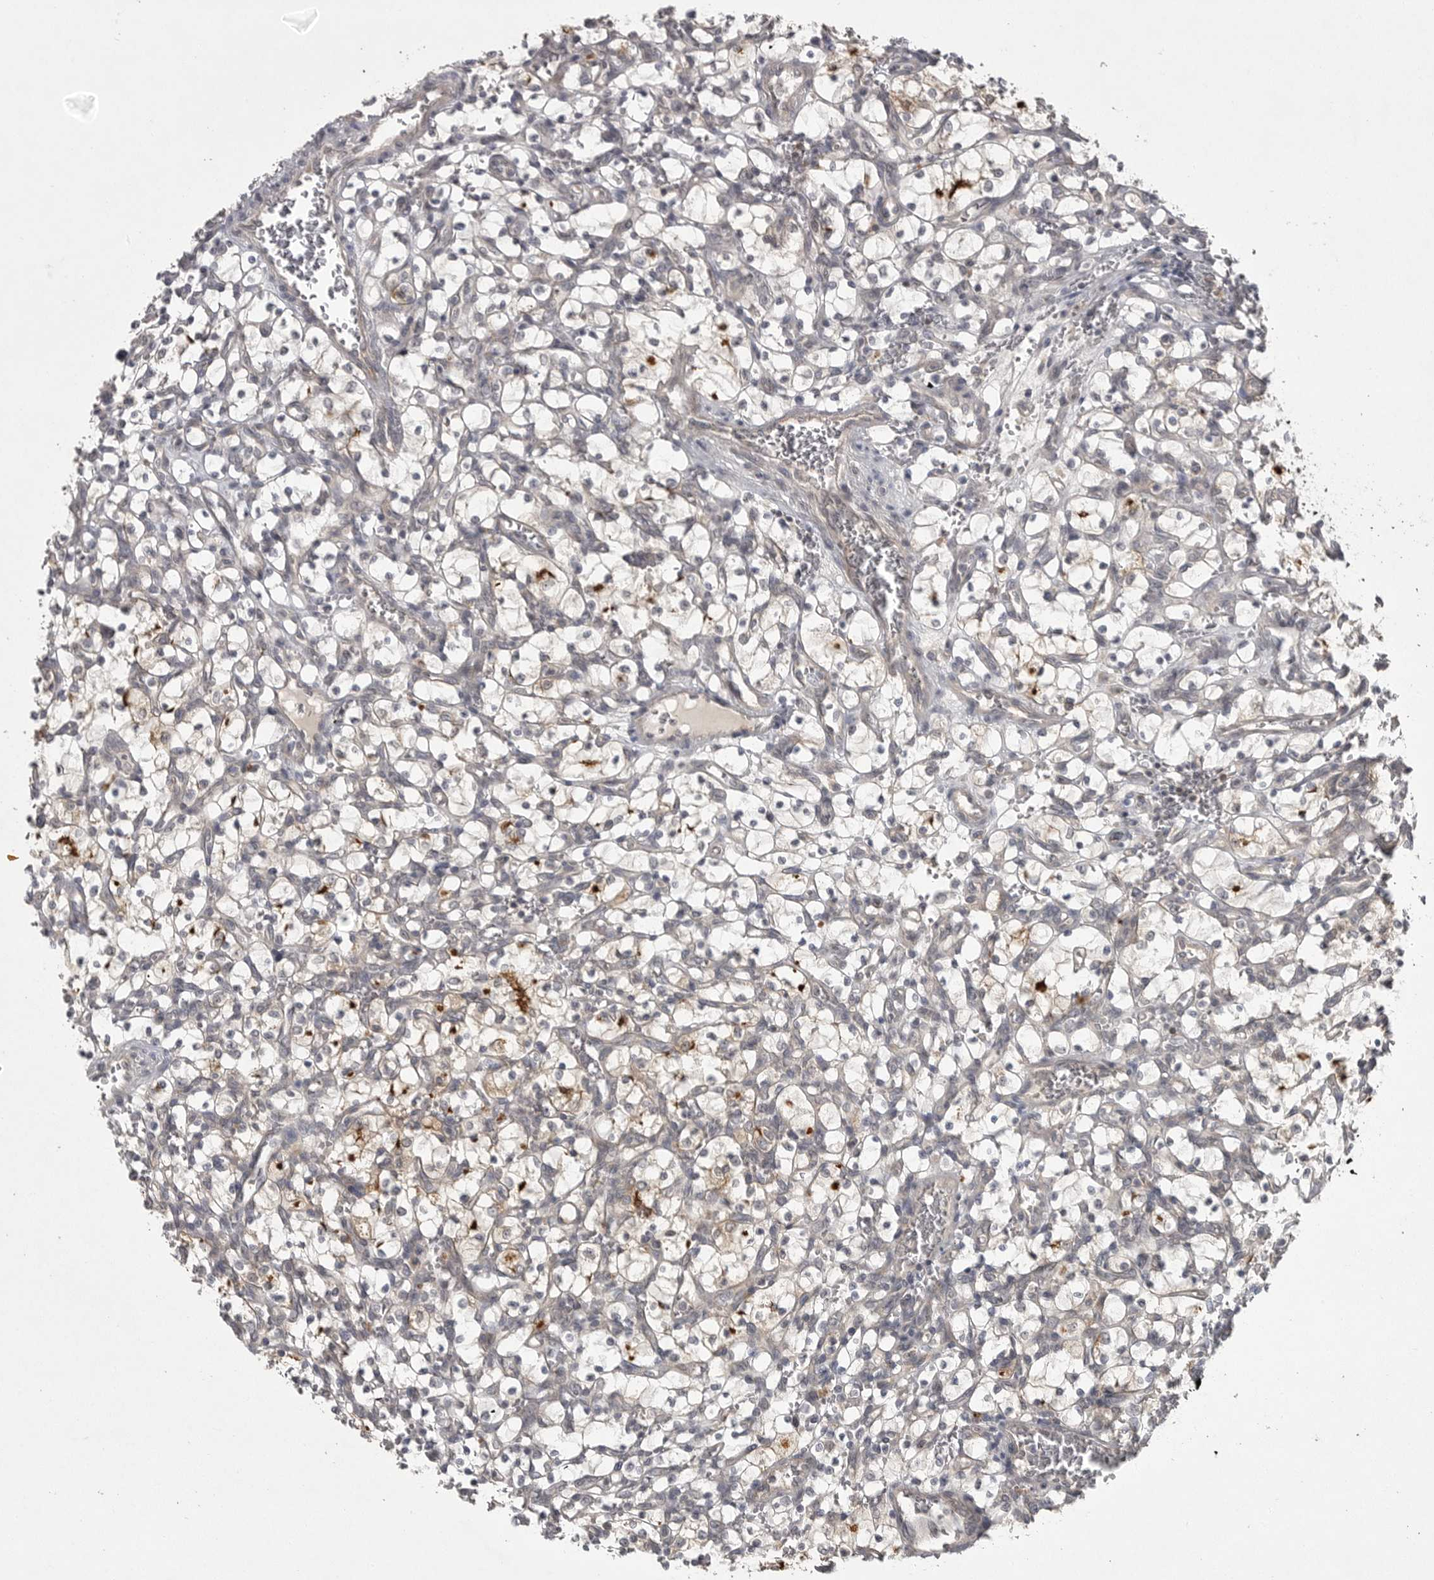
{"staining": {"intensity": "moderate", "quantity": "<25%", "location": "cytoplasmic/membranous"}, "tissue": "renal cancer", "cell_type": "Tumor cells", "image_type": "cancer", "snomed": [{"axis": "morphology", "description": "Adenocarcinoma, NOS"}, {"axis": "topography", "description": "Kidney"}], "caption": "Immunohistochemical staining of adenocarcinoma (renal) displays moderate cytoplasmic/membranous protein expression in about <25% of tumor cells.", "gene": "PHF13", "patient": {"sex": "female", "age": 69}}